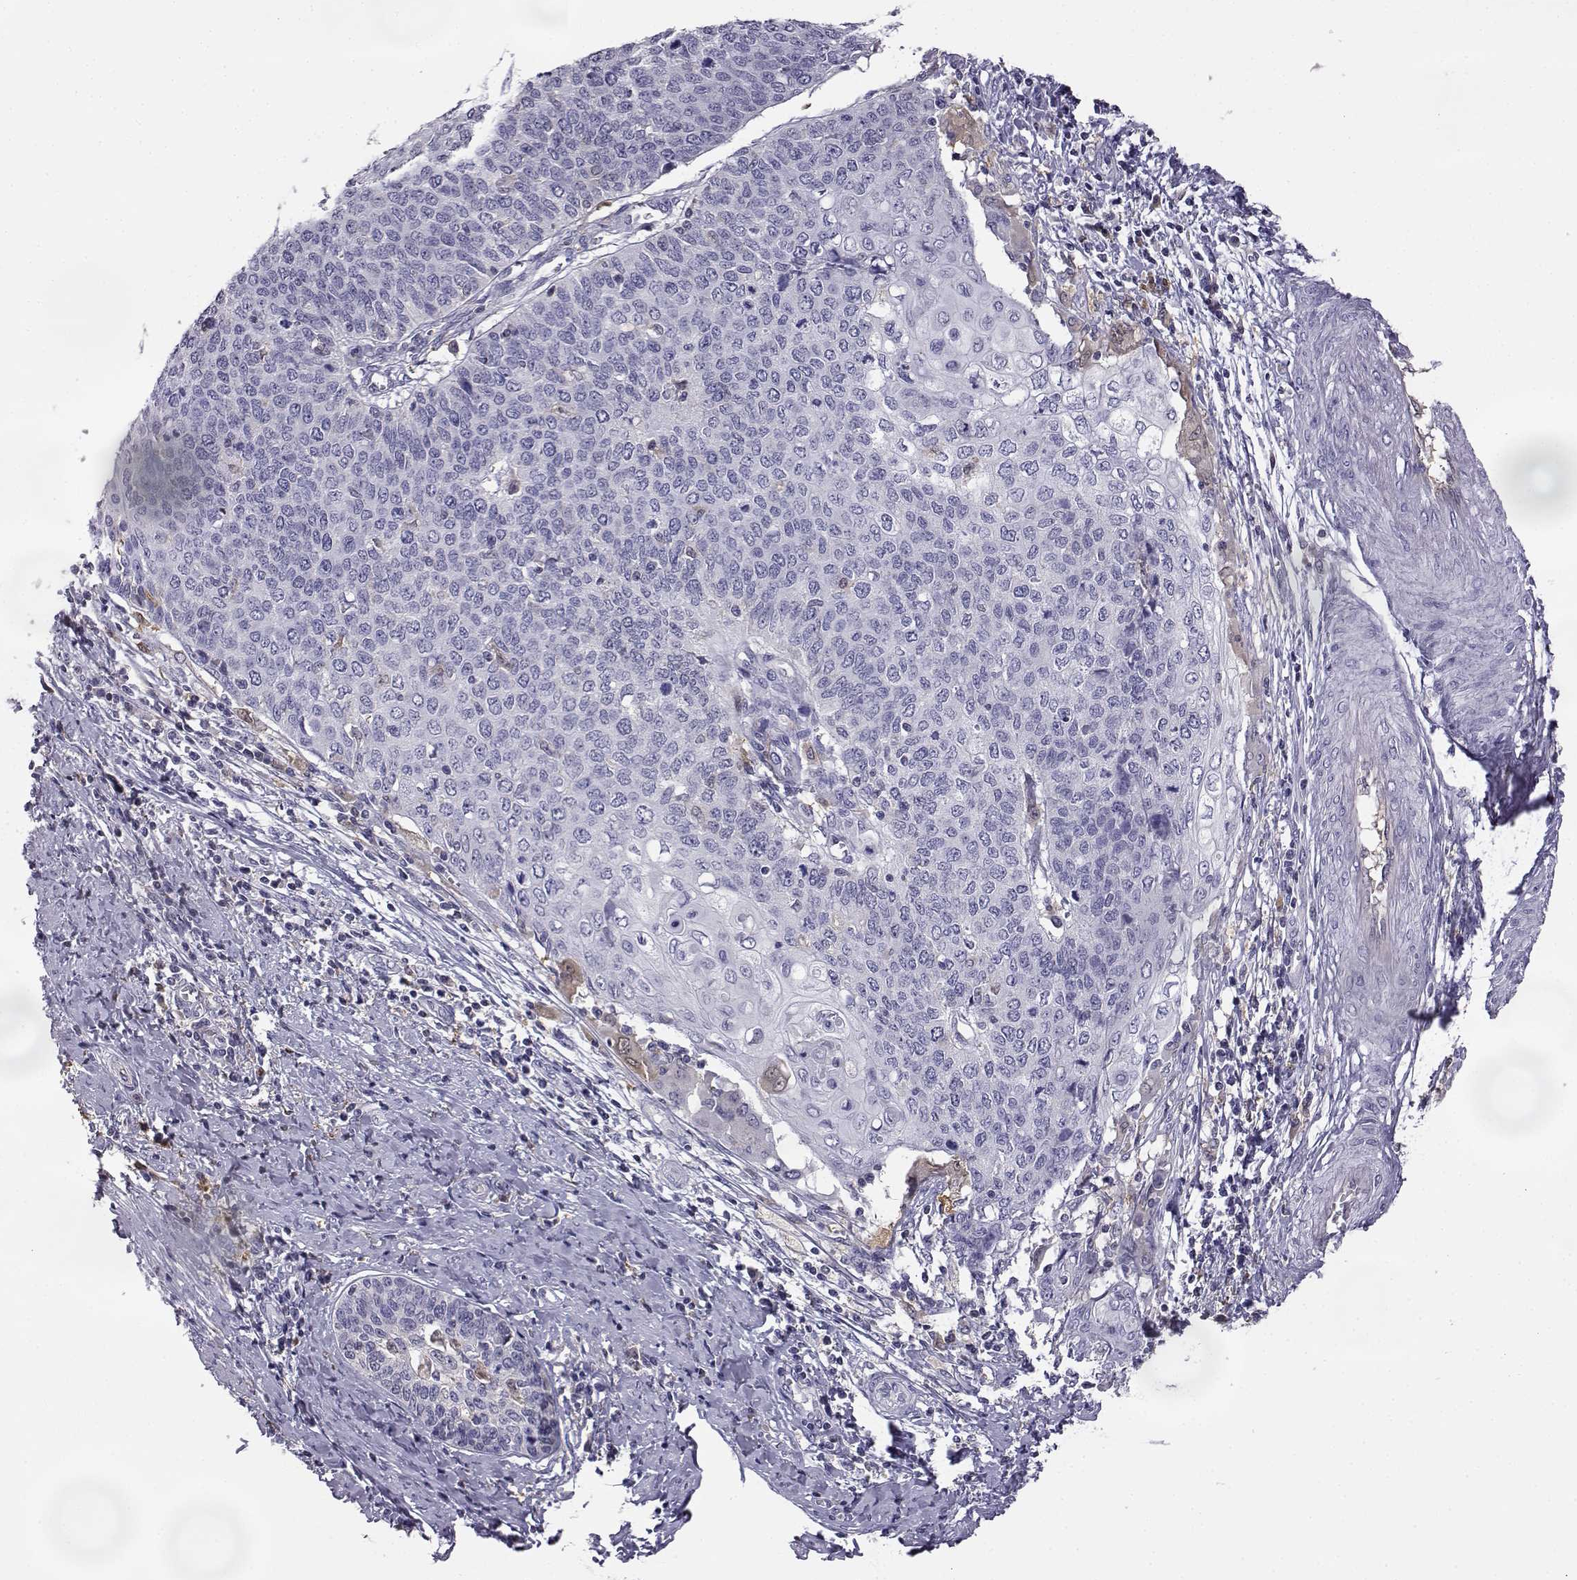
{"staining": {"intensity": "negative", "quantity": "none", "location": "none"}, "tissue": "cervical cancer", "cell_type": "Tumor cells", "image_type": "cancer", "snomed": [{"axis": "morphology", "description": "Squamous cell carcinoma, NOS"}, {"axis": "topography", "description": "Cervix"}], "caption": "DAB (3,3'-diaminobenzidine) immunohistochemical staining of squamous cell carcinoma (cervical) reveals no significant staining in tumor cells. (Stains: DAB (3,3'-diaminobenzidine) IHC with hematoxylin counter stain, Microscopy: brightfield microscopy at high magnification).", "gene": "AKR1B1", "patient": {"sex": "female", "age": 39}}